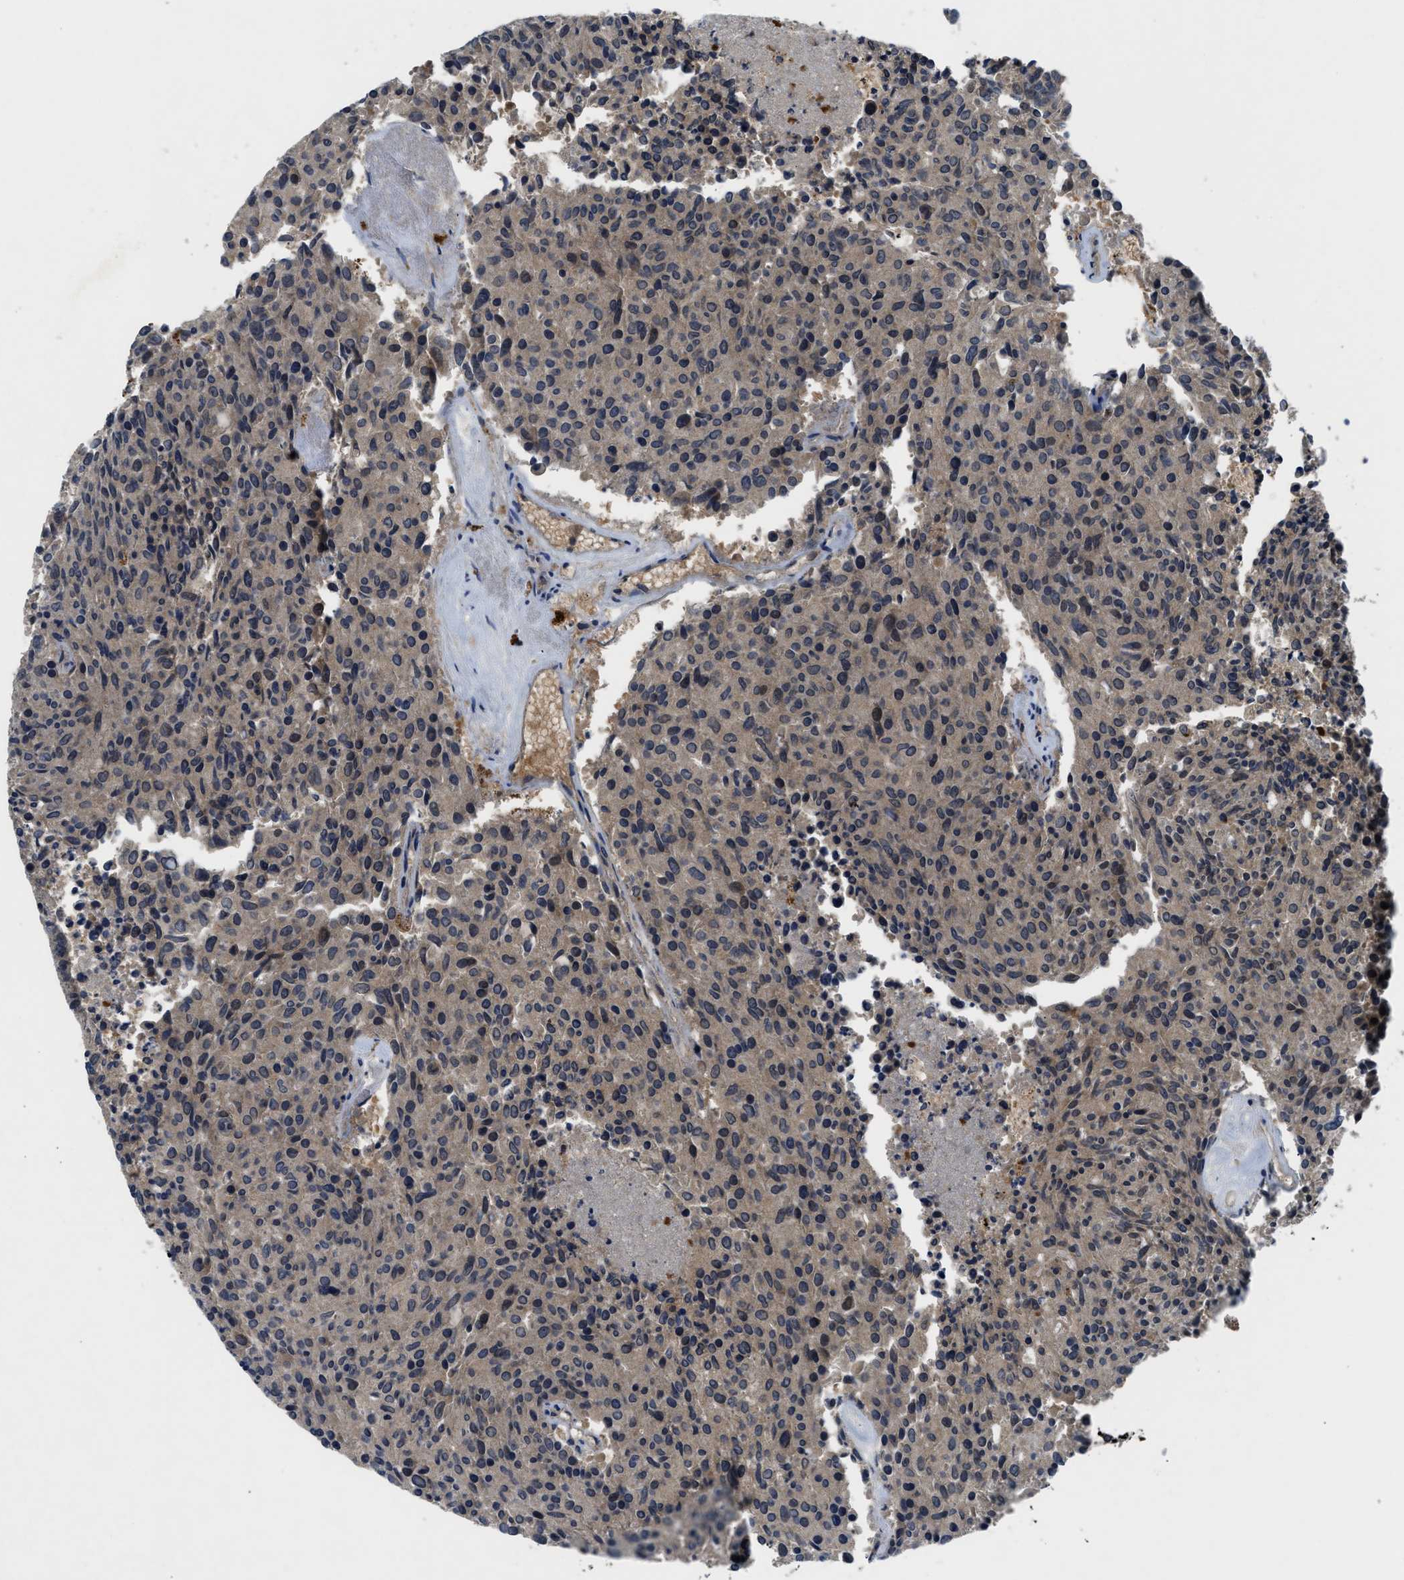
{"staining": {"intensity": "weak", "quantity": ">75%", "location": "cytoplasmic/membranous,nuclear"}, "tissue": "carcinoid", "cell_type": "Tumor cells", "image_type": "cancer", "snomed": [{"axis": "morphology", "description": "Carcinoid, malignant, NOS"}, {"axis": "topography", "description": "Pancreas"}], "caption": "Immunohistochemistry (IHC) image of neoplastic tissue: human malignant carcinoid stained using immunohistochemistry (IHC) reveals low levels of weak protein expression localized specifically in the cytoplasmic/membranous and nuclear of tumor cells, appearing as a cytoplasmic/membranous and nuclear brown color.", "gene": "PDE7A", "patient": {"sex": "female", "age": 54}}